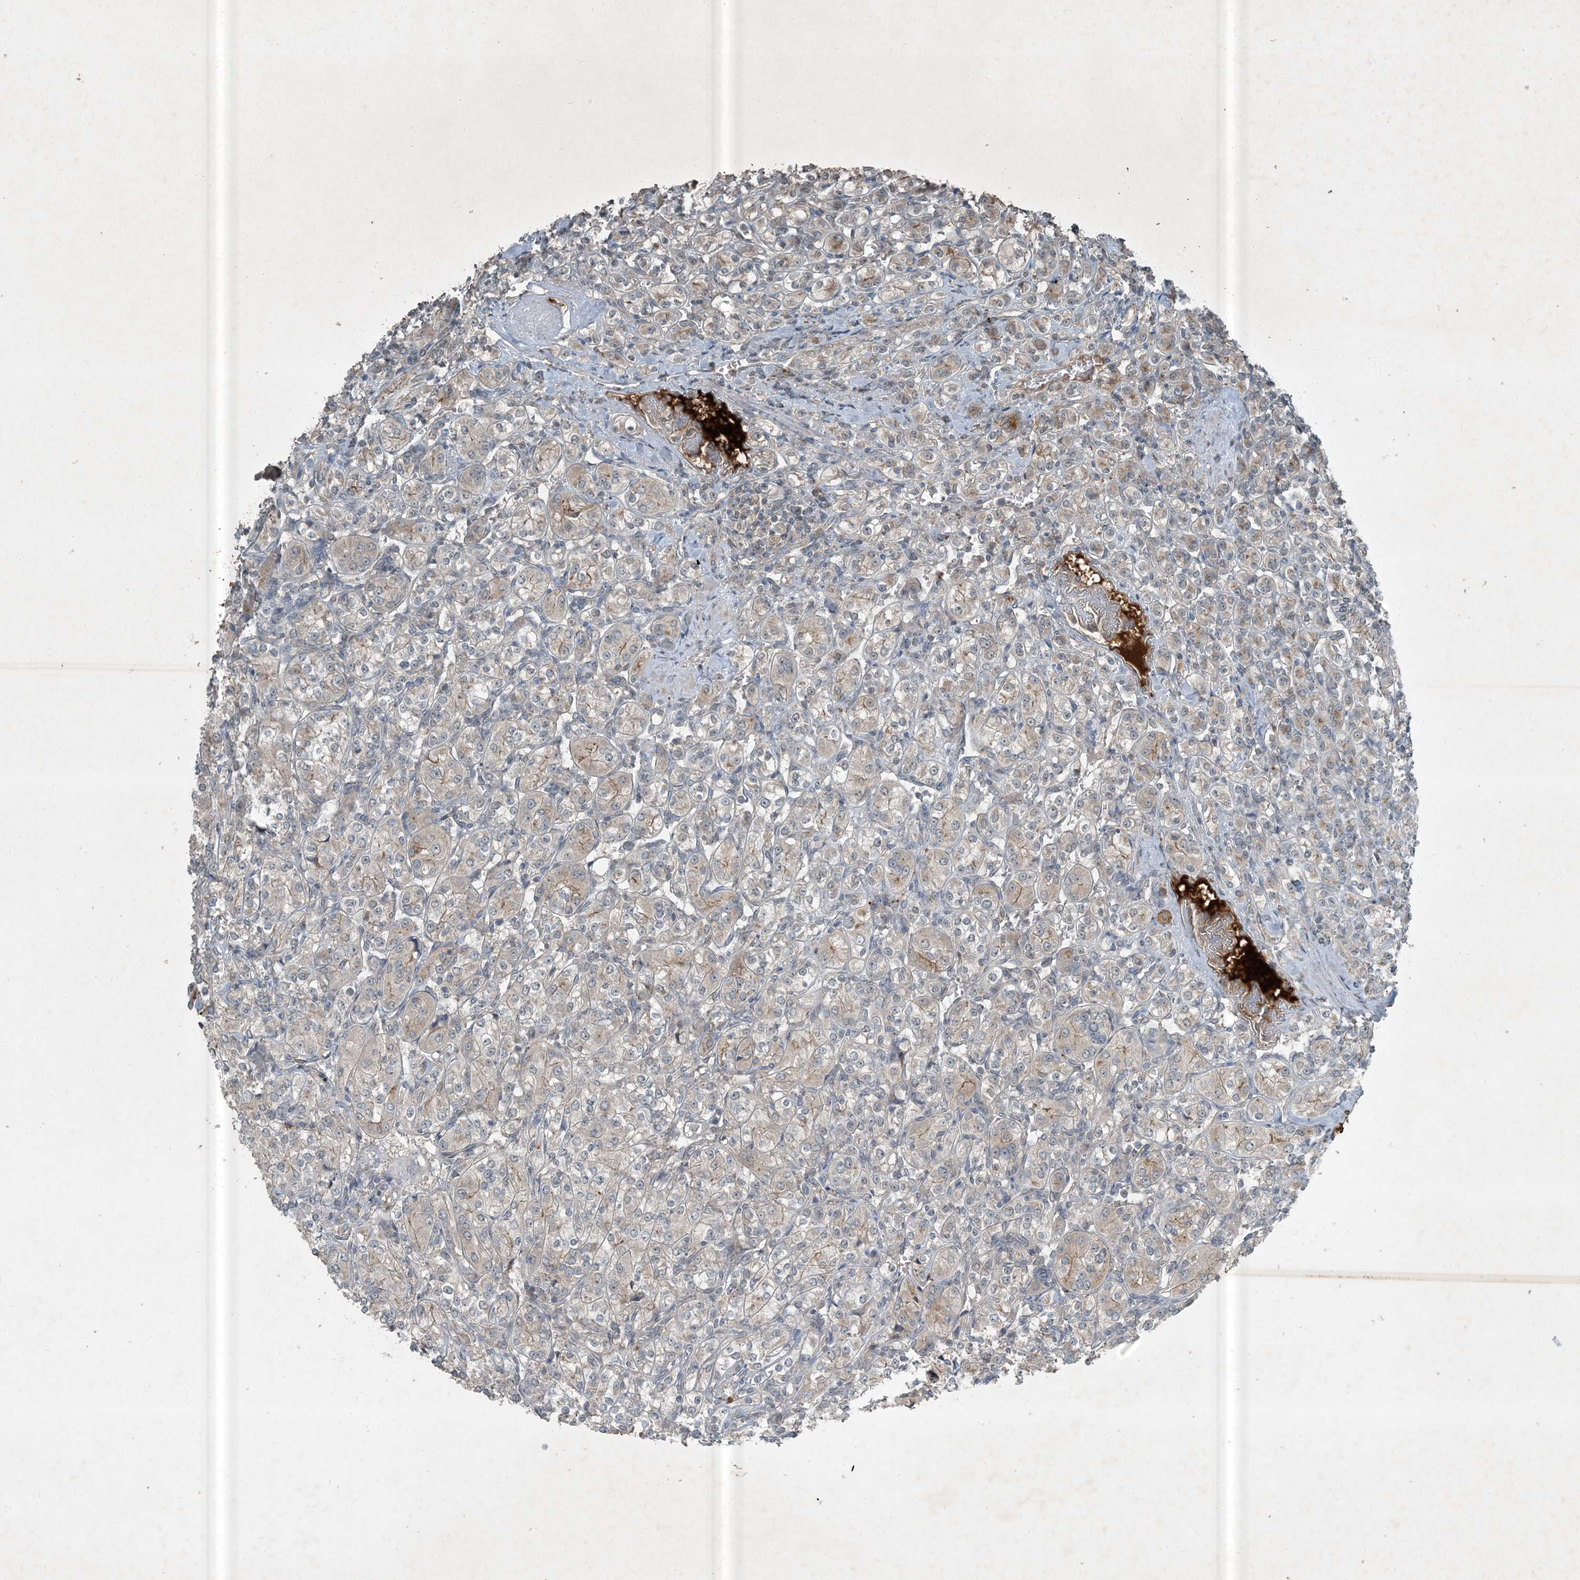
{"staining": {"intensity": "moderate", "quantity": "<25%", "location": "cytoplasmic/membranous"}, "tissue": "renal cancer", "cell_type": "Tumor cells", "image_type": "cancer", "snomed": [{"axis": "morphology", "description": "Adenocarcinoma, NOS"}, {"axis": "topography", "description": "Kidney"}], "caption": "The image displays a brown stain indicating the presence of a protein in the cytoplasmic/membranous of tumor cells in renal cancer (adenocarcinoma).", "gene": "MDN1", "patient": {"sex": "male", "age": 77}}